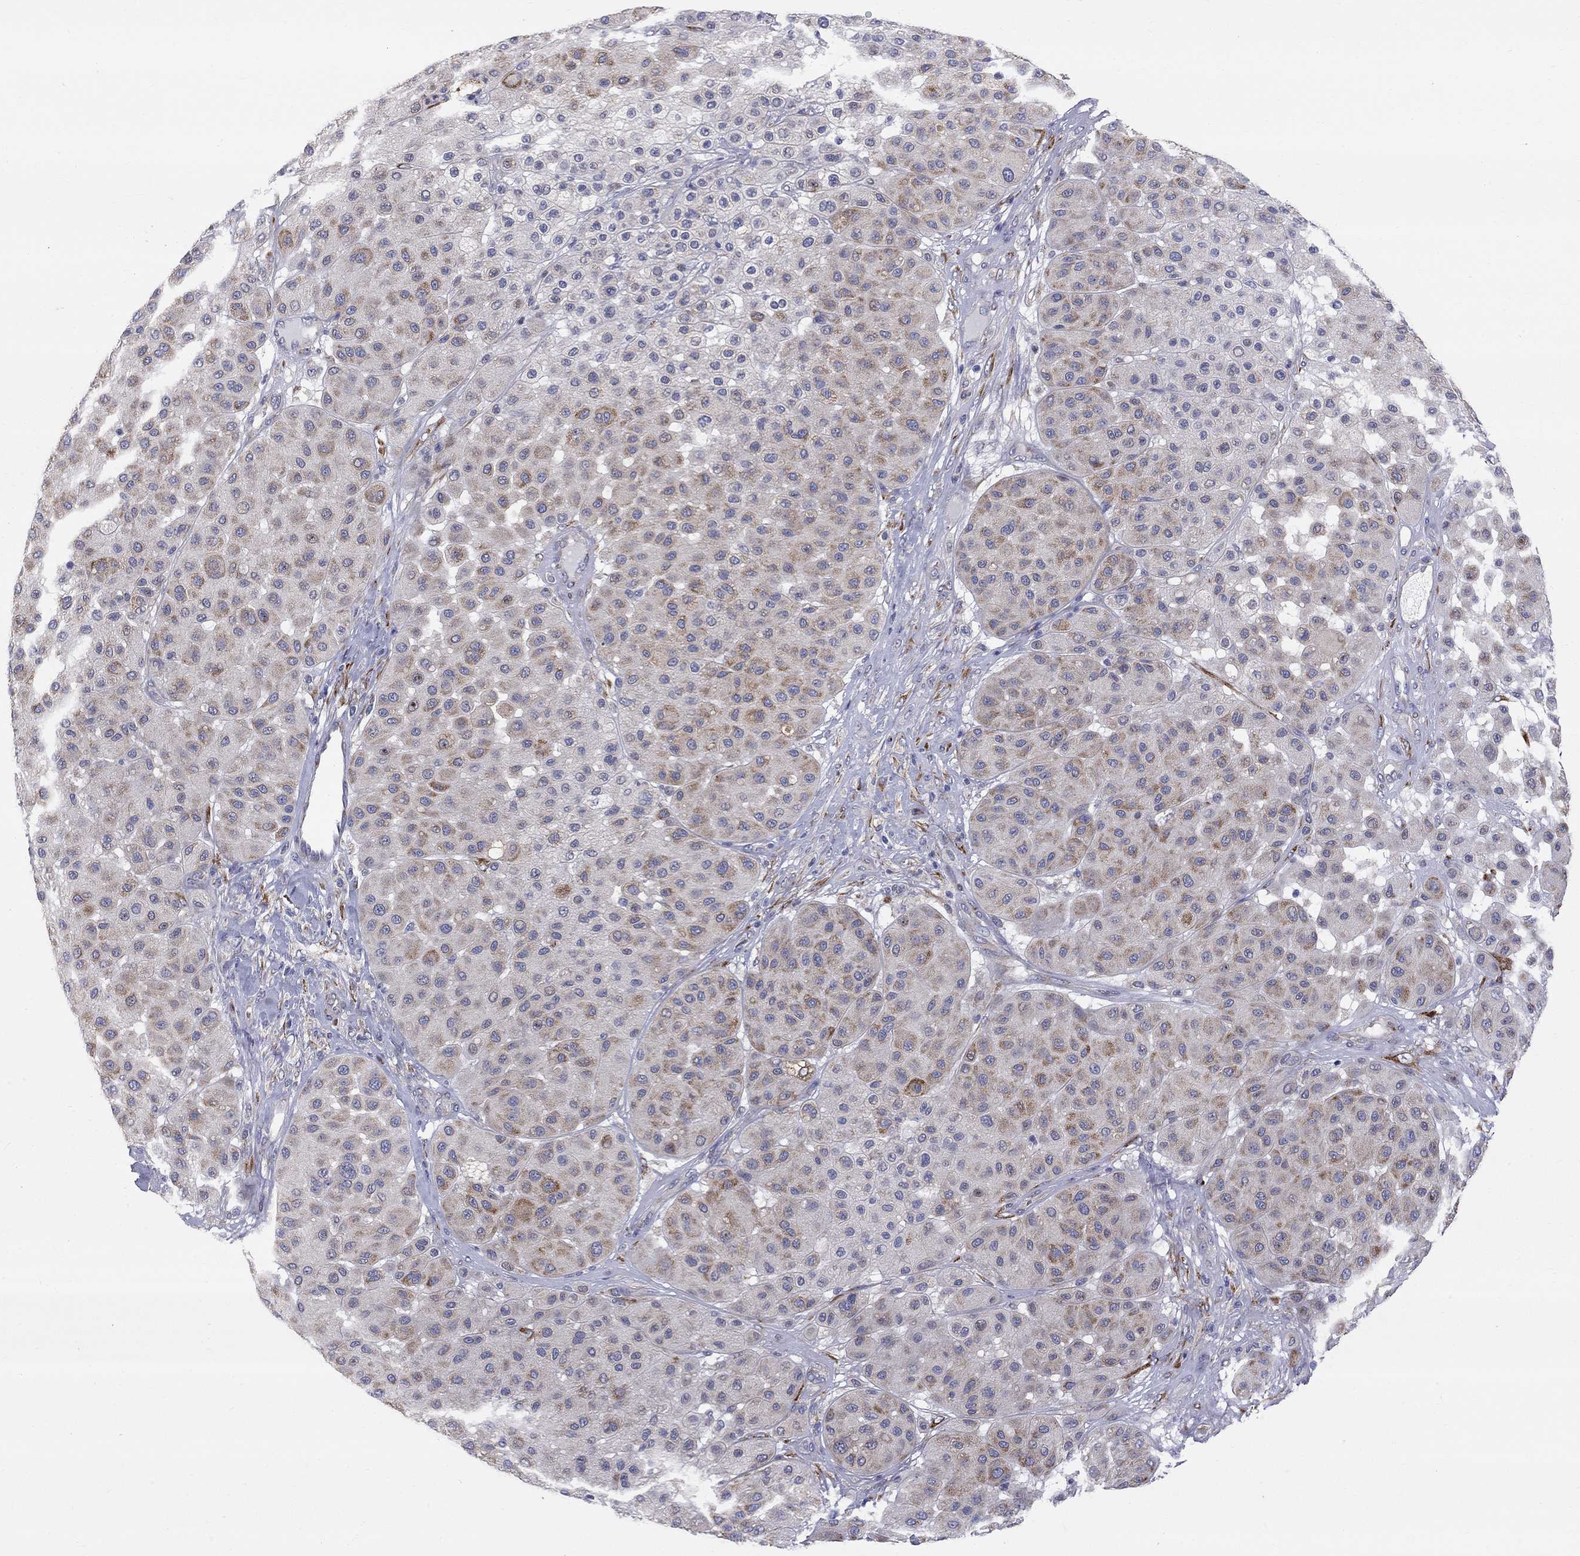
{"staining": {"intensity": "moderate", "quantity": "25%-75%", "location": "cytoplasmic/membranous"}, "tissue": "melanoma", "cell_type": "Tumor cells", "image_type": "cancer", "snomed": [{"axis": "morphology", "description": "Malignant melanoma, Metastatic site"}, {"axis": "topography", "description": "Smooth muscle"}], "caption": "Brown immunohistochemical staining in malignant melanoma (metastatic site) exhibits moderate cytoplasmic/membranous staining in approximately 25%-75% of tumor cells. (Brightfield microscopy of DAB IHC at high magnification).", "gene": "CASTOR1", "patient": {"sex": "male", "age": 41}}